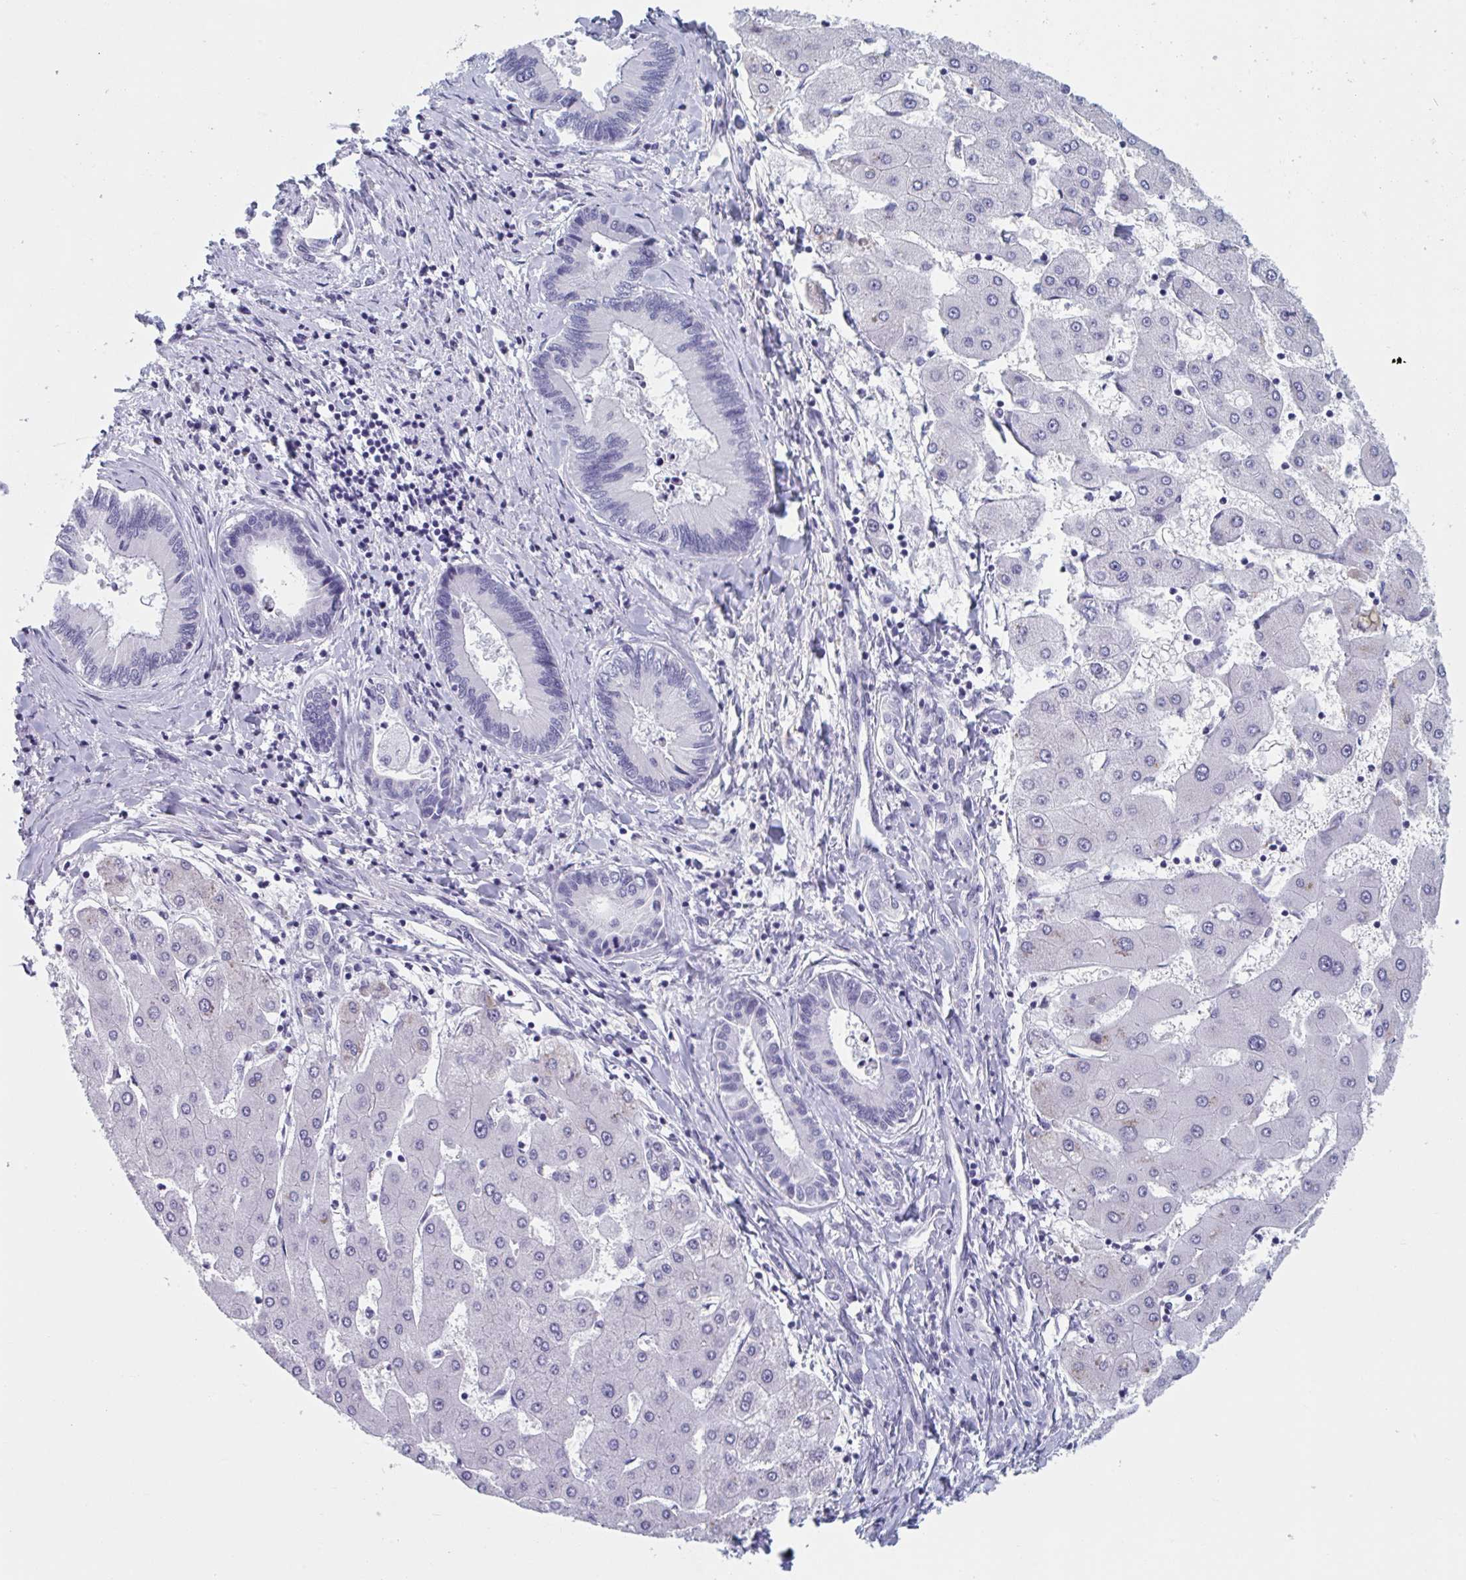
{"staining": {"intensity": "negative", "quantity": "none", "location": "none"}, "tissue": "liver cancer", "cell_type": "Tumor cells", "image_type": "cancer", "snomed": [{"axis": "morphology", "description": "Cholangiocarcinoma"}, {"axis": "topography", "description": "Liver"}], "caption": "The image displays no staining of tumor cells in liver cancer.", "gene": "HSD11B2", "patient": {"sex": "male", "age": 66}}